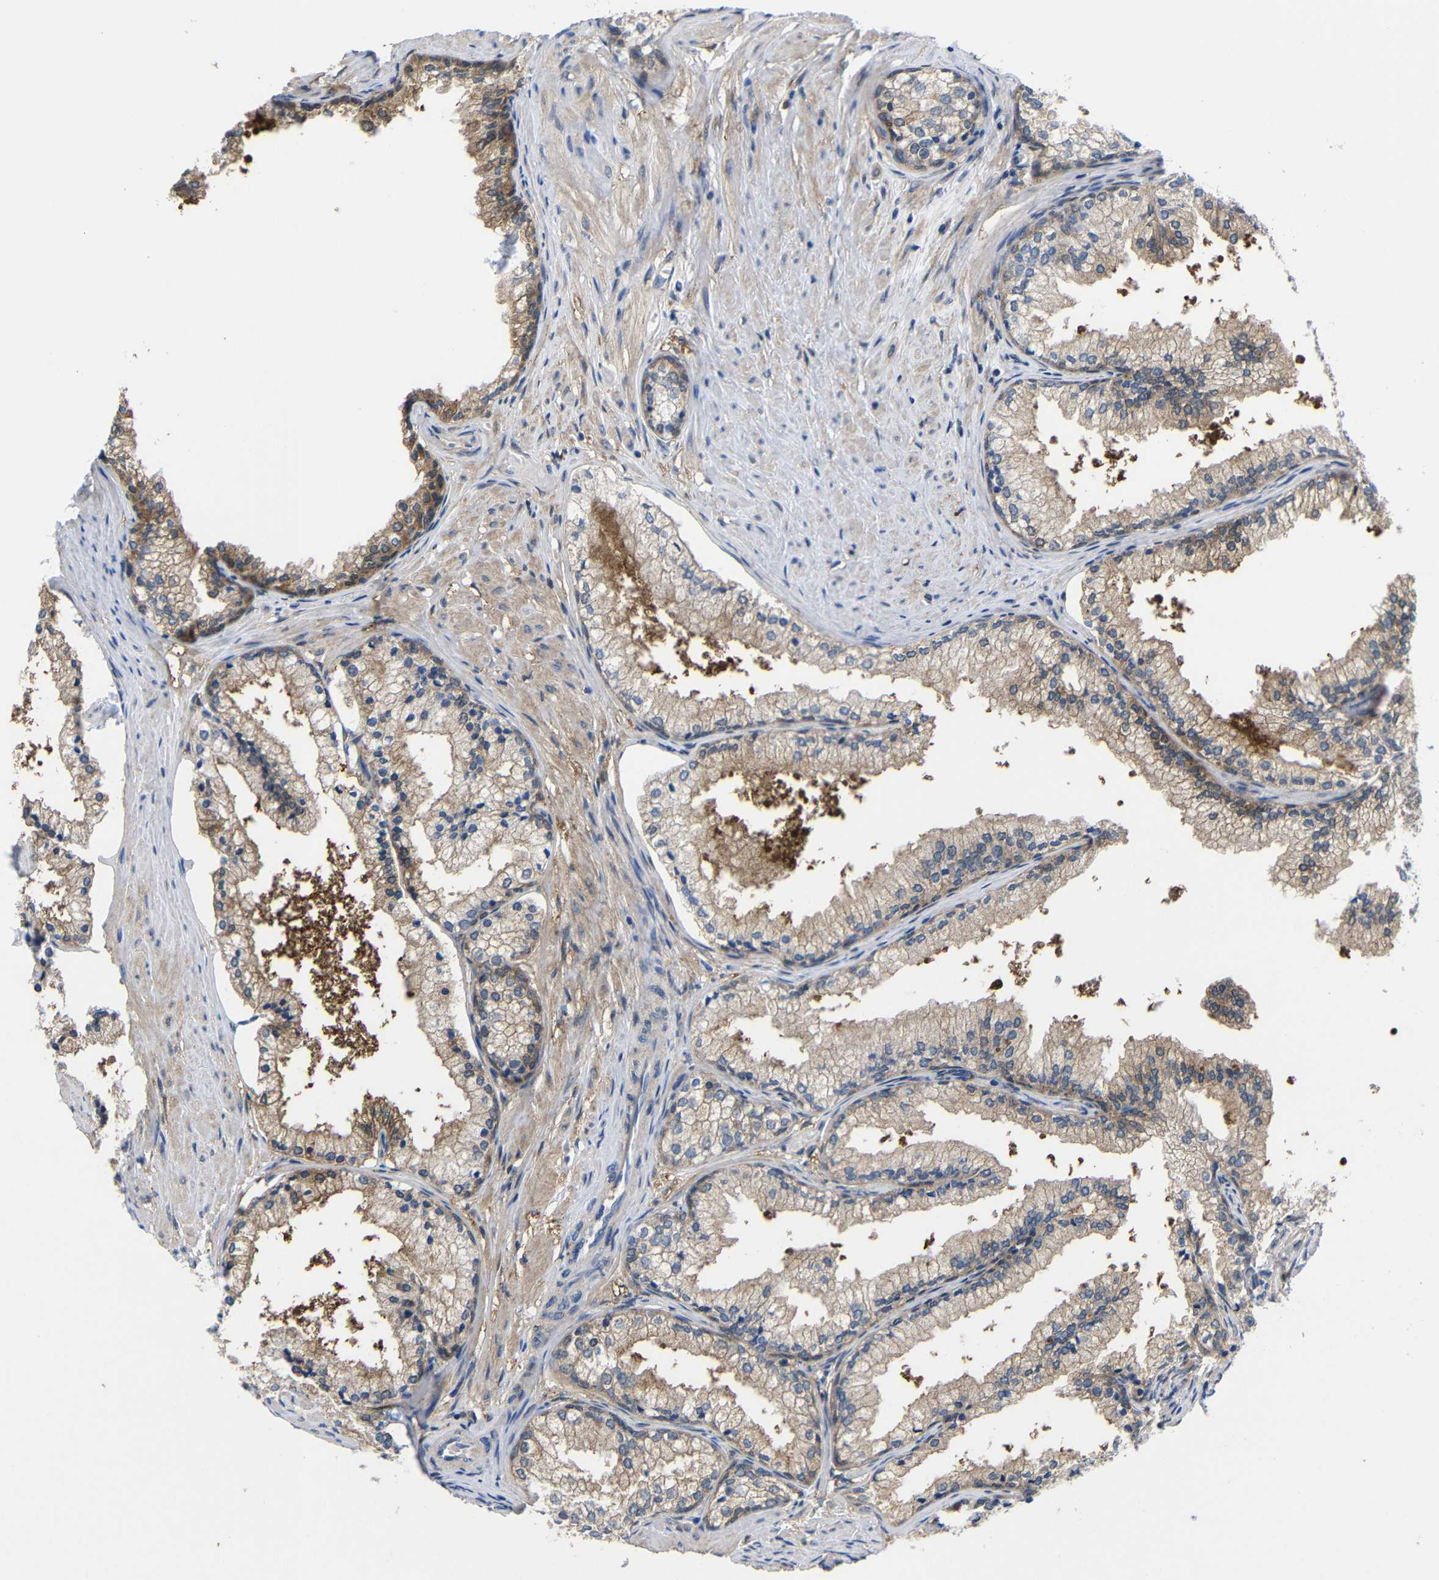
{"staining": {"intensity": "moderate", "quantity": ">75%", "location": "cytoplasmic/membranous"}, "tissue": "prostate cancer", "cell_type": "Tumor cells", "image_type": "cancer", "snomed": [{"axis": "morphology", "description": "Adenocarcinoma, Low grade"}, {"axis": "topography", "description": "Prostate"}], "caption": "High-power microscopy captured an IHC micrograph of prostate cancer (low-grade adenocarcinoma), revealing moderate cytoplasmic/membranous positivity in about >75% of tumor cells. The staining was performed using DAB (3,3'-diaminobenzidine) to visualize the protein expression in brown, while the nuclei were stained in blue with hematoxylin (Magnification: 20x).", "gene": "PEBP1", "patient": {"sex": "male", "age": 71}}